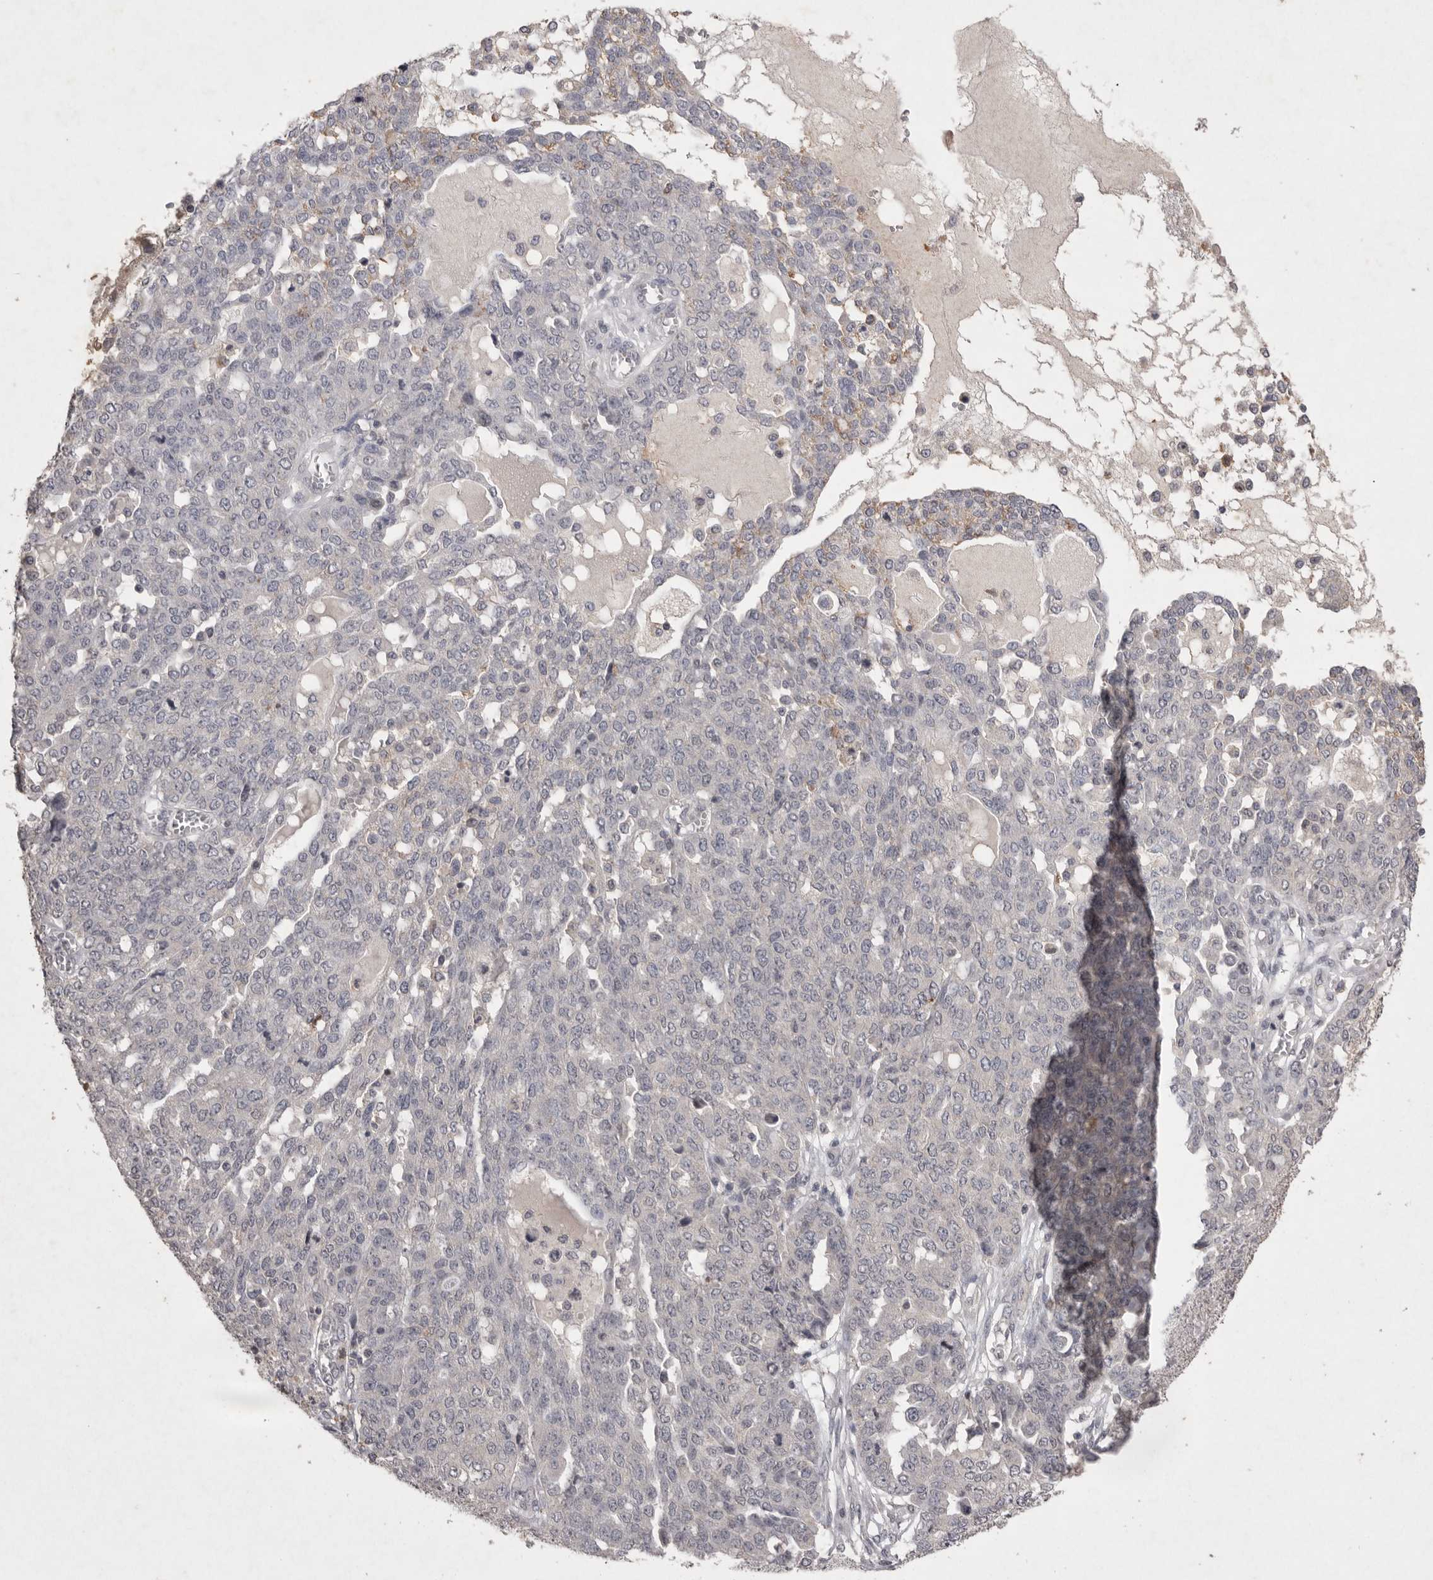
{"staining": {"intensity": "negative", "quantity": "none", "location": "none"}, "tissue": "ovarian cancer", "cell_type": "Tumor cells", "image_type": "cancer", "snomed": [{"axis": "morphology", "description": "Cystadenocarcinoma, serous, NOS"}, {"axis": "topography", "description": "Soft tissue"}, {"axis": "topography", "description": "Ovary"}], "caption": "A high-resolution histopathology image shows immunohistochemistry staining of ovarian serous cystadenocarcinoma, which reveals no significant expression in tumor cells.", "gene": "APLNR", "patient": {"sex": "female", "age": 57}}